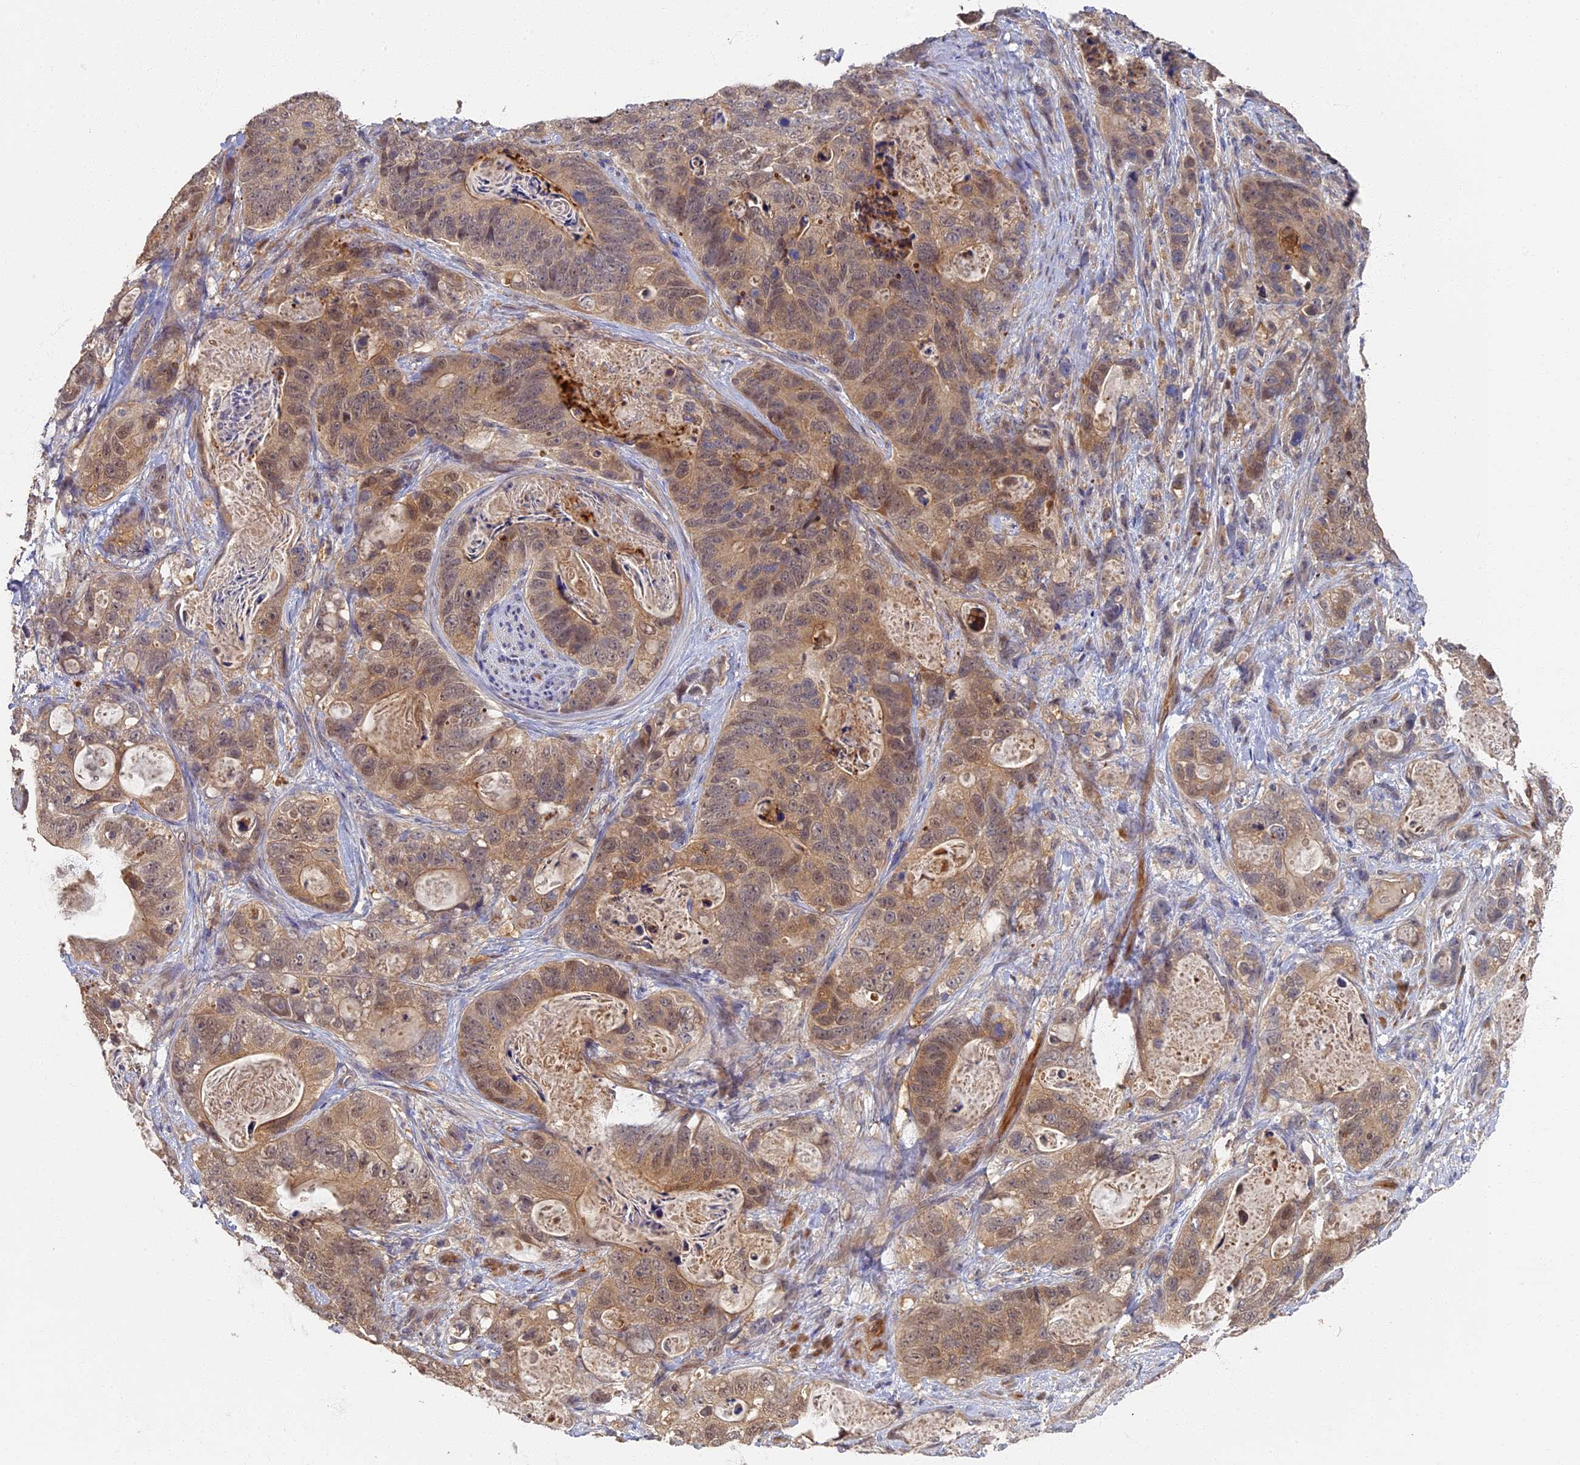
{"staining": {"intensity": "moderate", "quantity": "25%-75%", "location": "cytoplasmic/membranous,nuclear"}, "tissue": "stomach cancer", "cell_type": "Tumor cells", "image_type": "cancer", "snomed": [{"axis": "morphology", "description": "Normal tissue, NOS"}, {"axis": "morphology", "description": "Adenocarcinoma, NOS"}, {"axis": "topography", "description": "Stomach"}], "caption": "Protein staining shows moderate cytoplasmic/membranous and nuclear positivity in about 25%-75% of tumor cells in stomach cancer. The protein of interest is shown in brown color, while the nuclei are stained blue.", "gene": "RSPH3", "patient": {"sex": "female", "age": 89}}